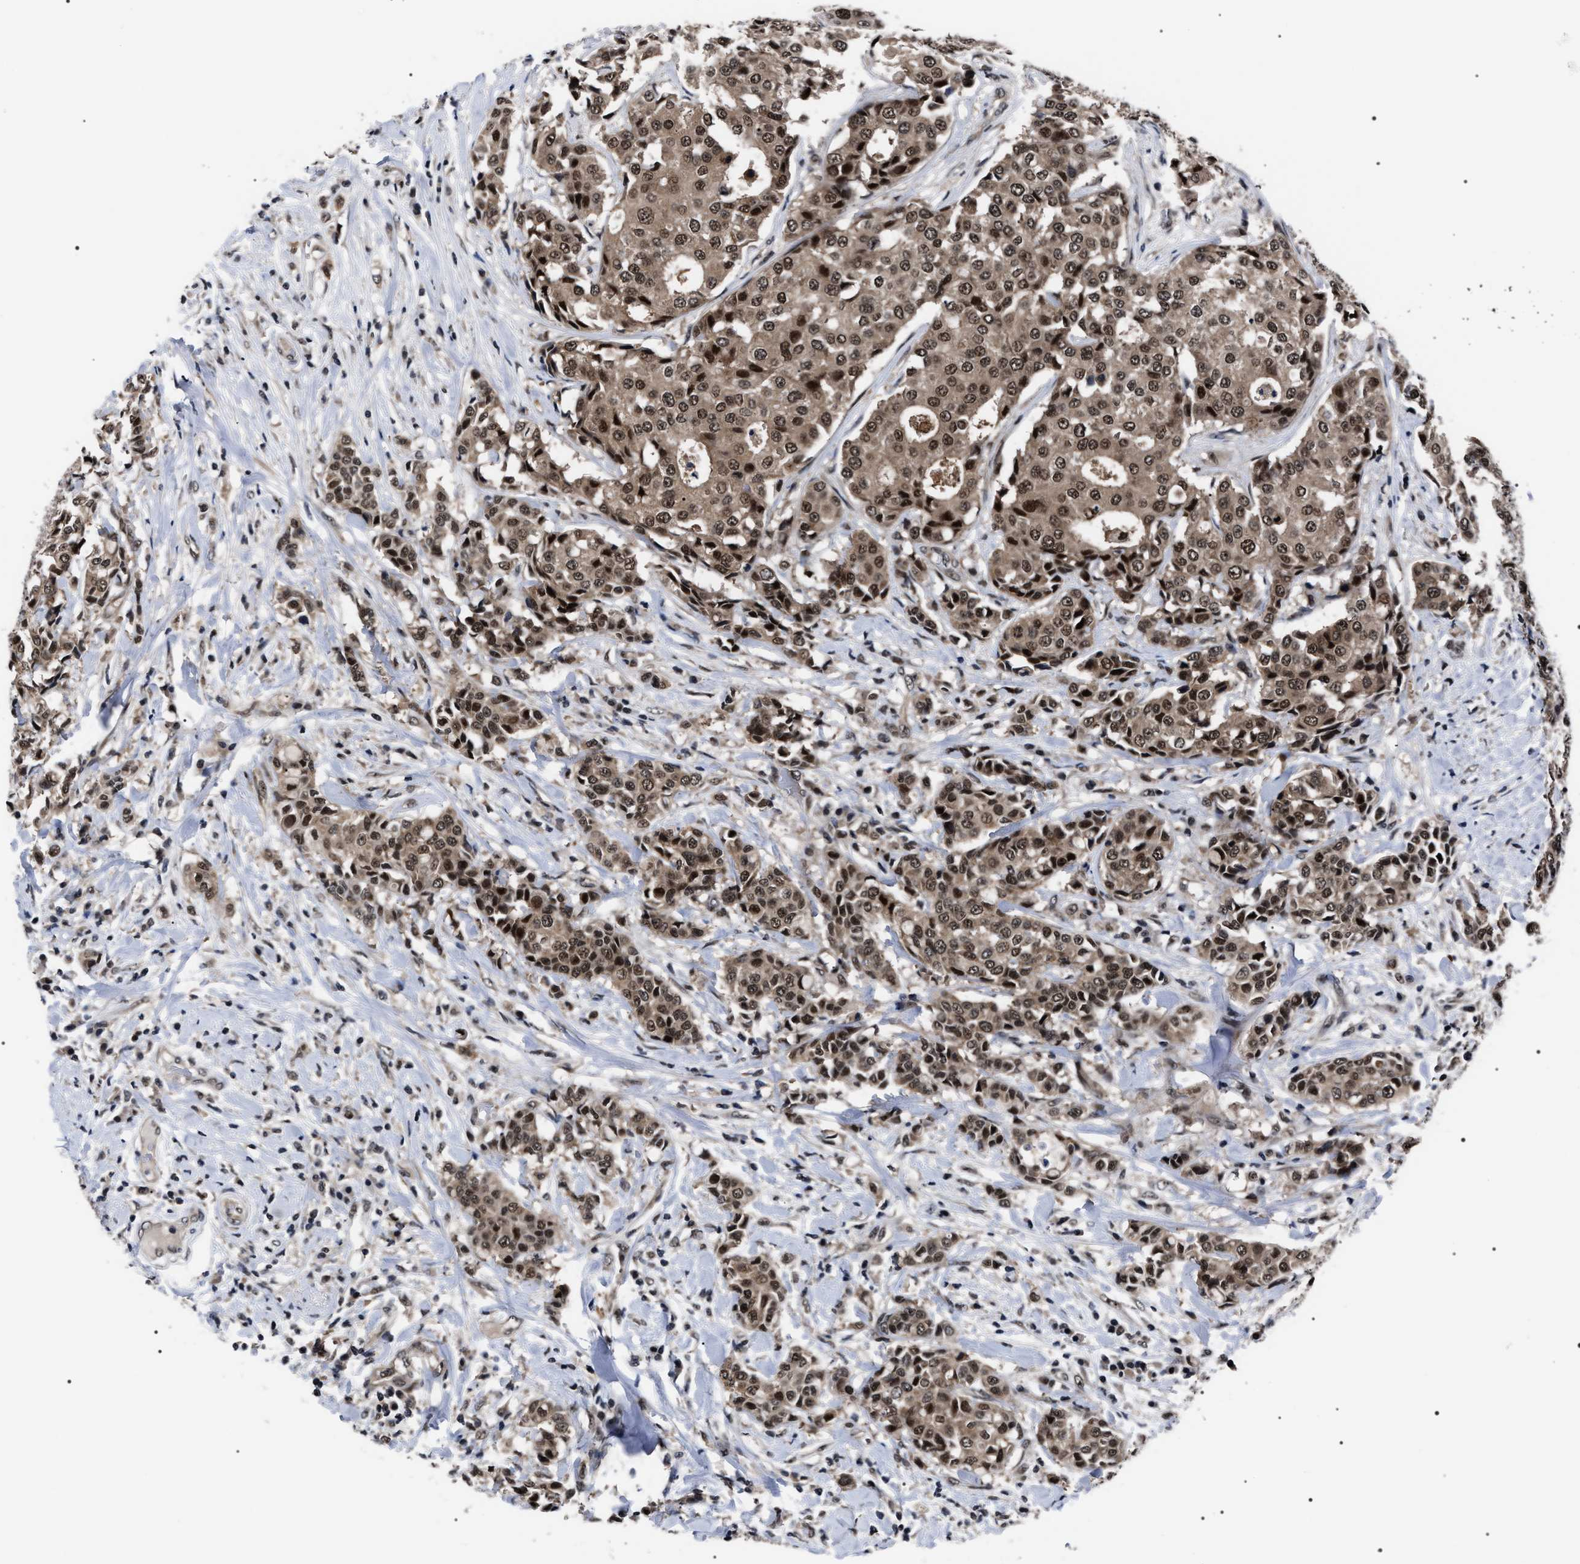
{"staining": {"intensity": "moderate", "quantity": ">75%", "location": "cytoplasmic/membranous,nuclear"}, "tissue": "breast cancer", "cell_type": "Tumor cells", "image_type": "cancer", "snomed": [{"axis": "morphology", "description": "Duct carcinoma"}, {"axis": "topography", "description": "Breast"}], "caption": "Immunohistochemical staining of human breast invasive ductal carcinoma shows medium levels of moderate cytoplasmic/membranous and nuclear positivity in approximately >75% of tumor cells.", "gene": "CSNK2A1", "patient": {"sex": "female", "age": 27}}